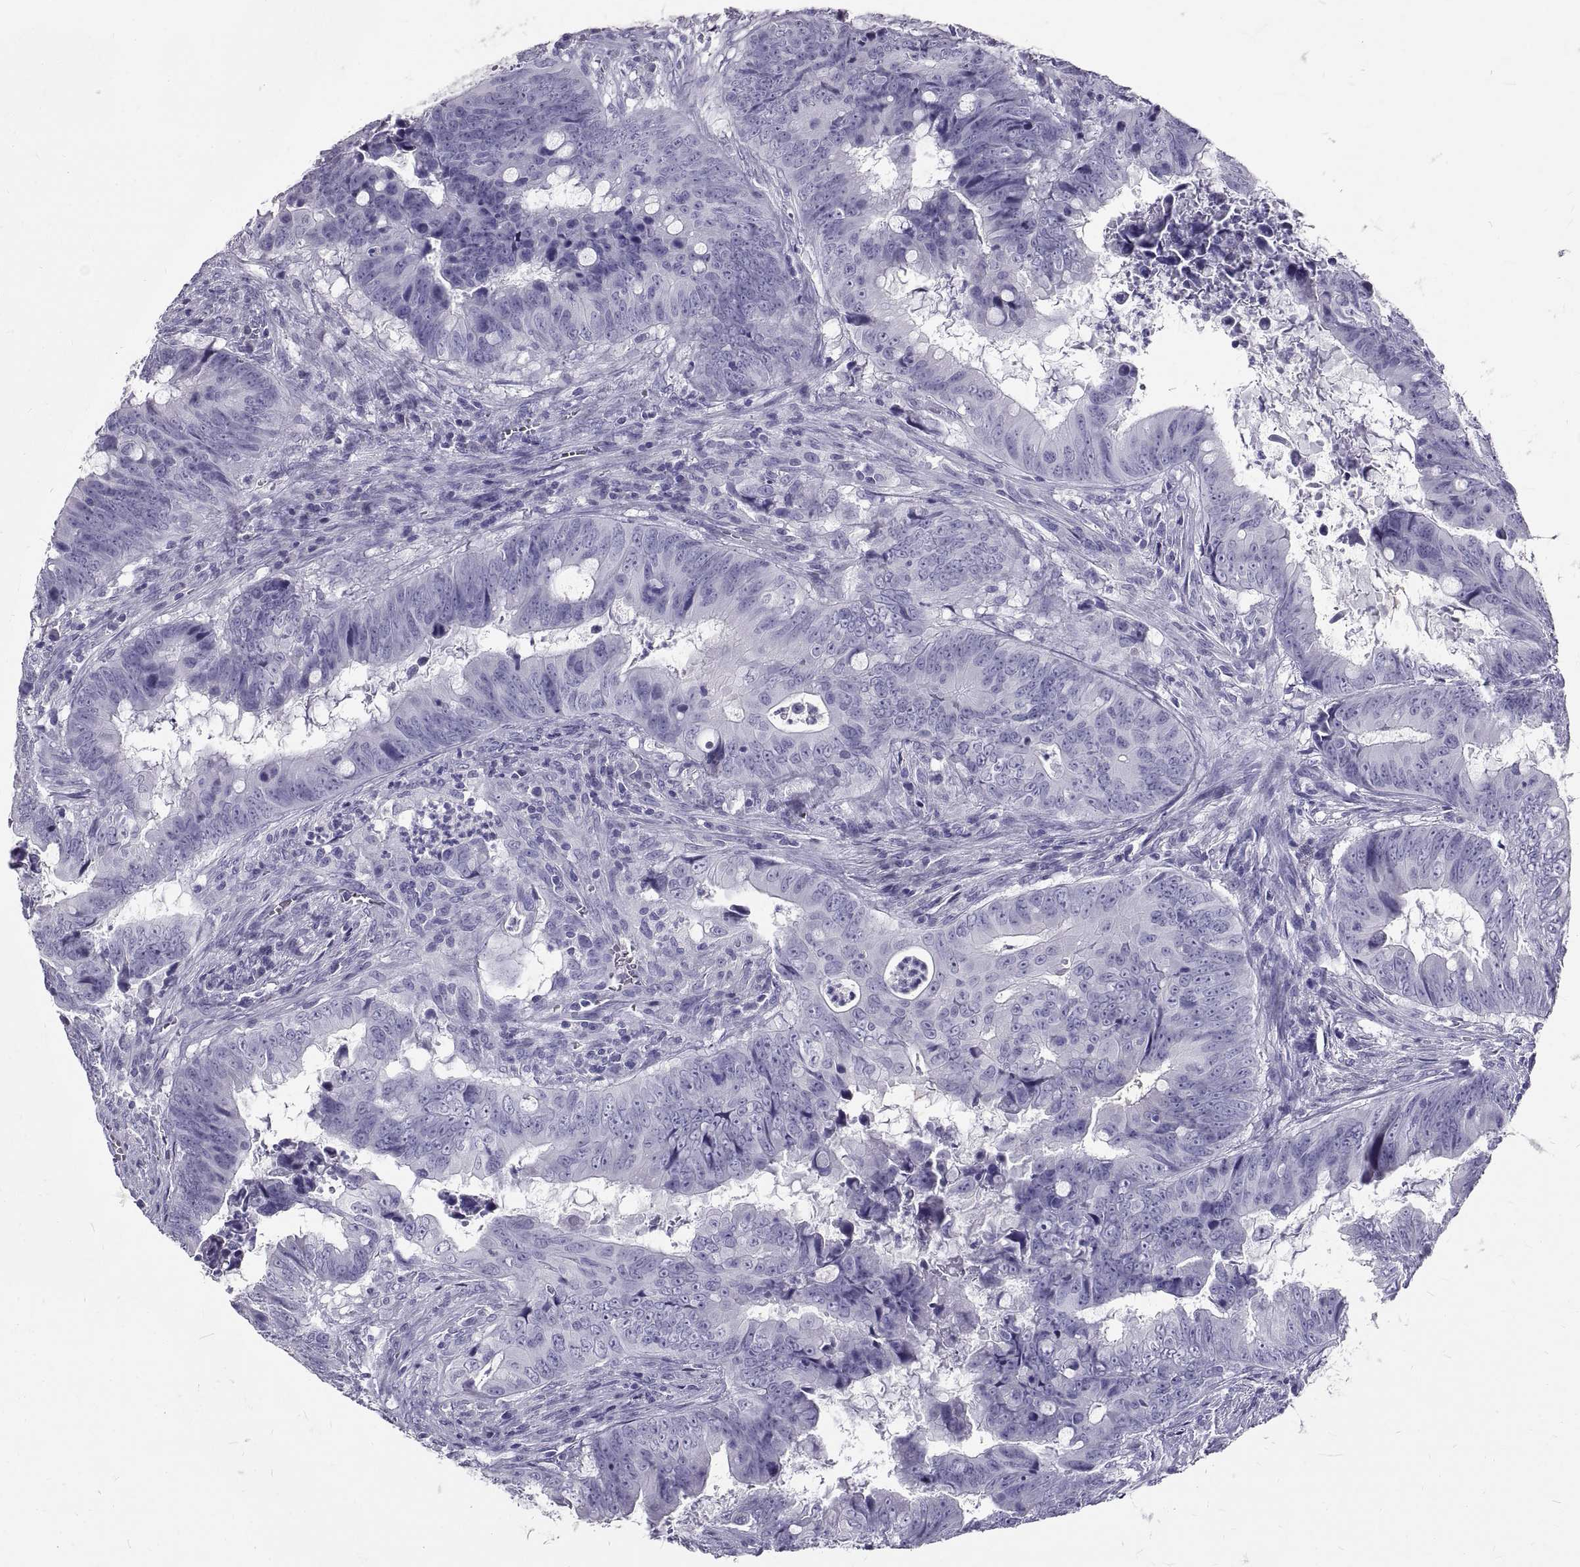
{"staining": {"intensity": "negative", "quantity": "none", "location": "none"}, "tissue": "colorectal cancer", "cell_type": "Tumor cells", "image_type": "cancer", "snomed": [{"axis": "morphology", "description": "Adenocarcinoma, NOS"}, {"axis": "topography", "description": "Colon"}], "caption": "The image reveals no staining of tumor cells in adenocarcinoma (colorectal).", "gene": "GNG12", "patient": {"sex": "female", "age": 82}}